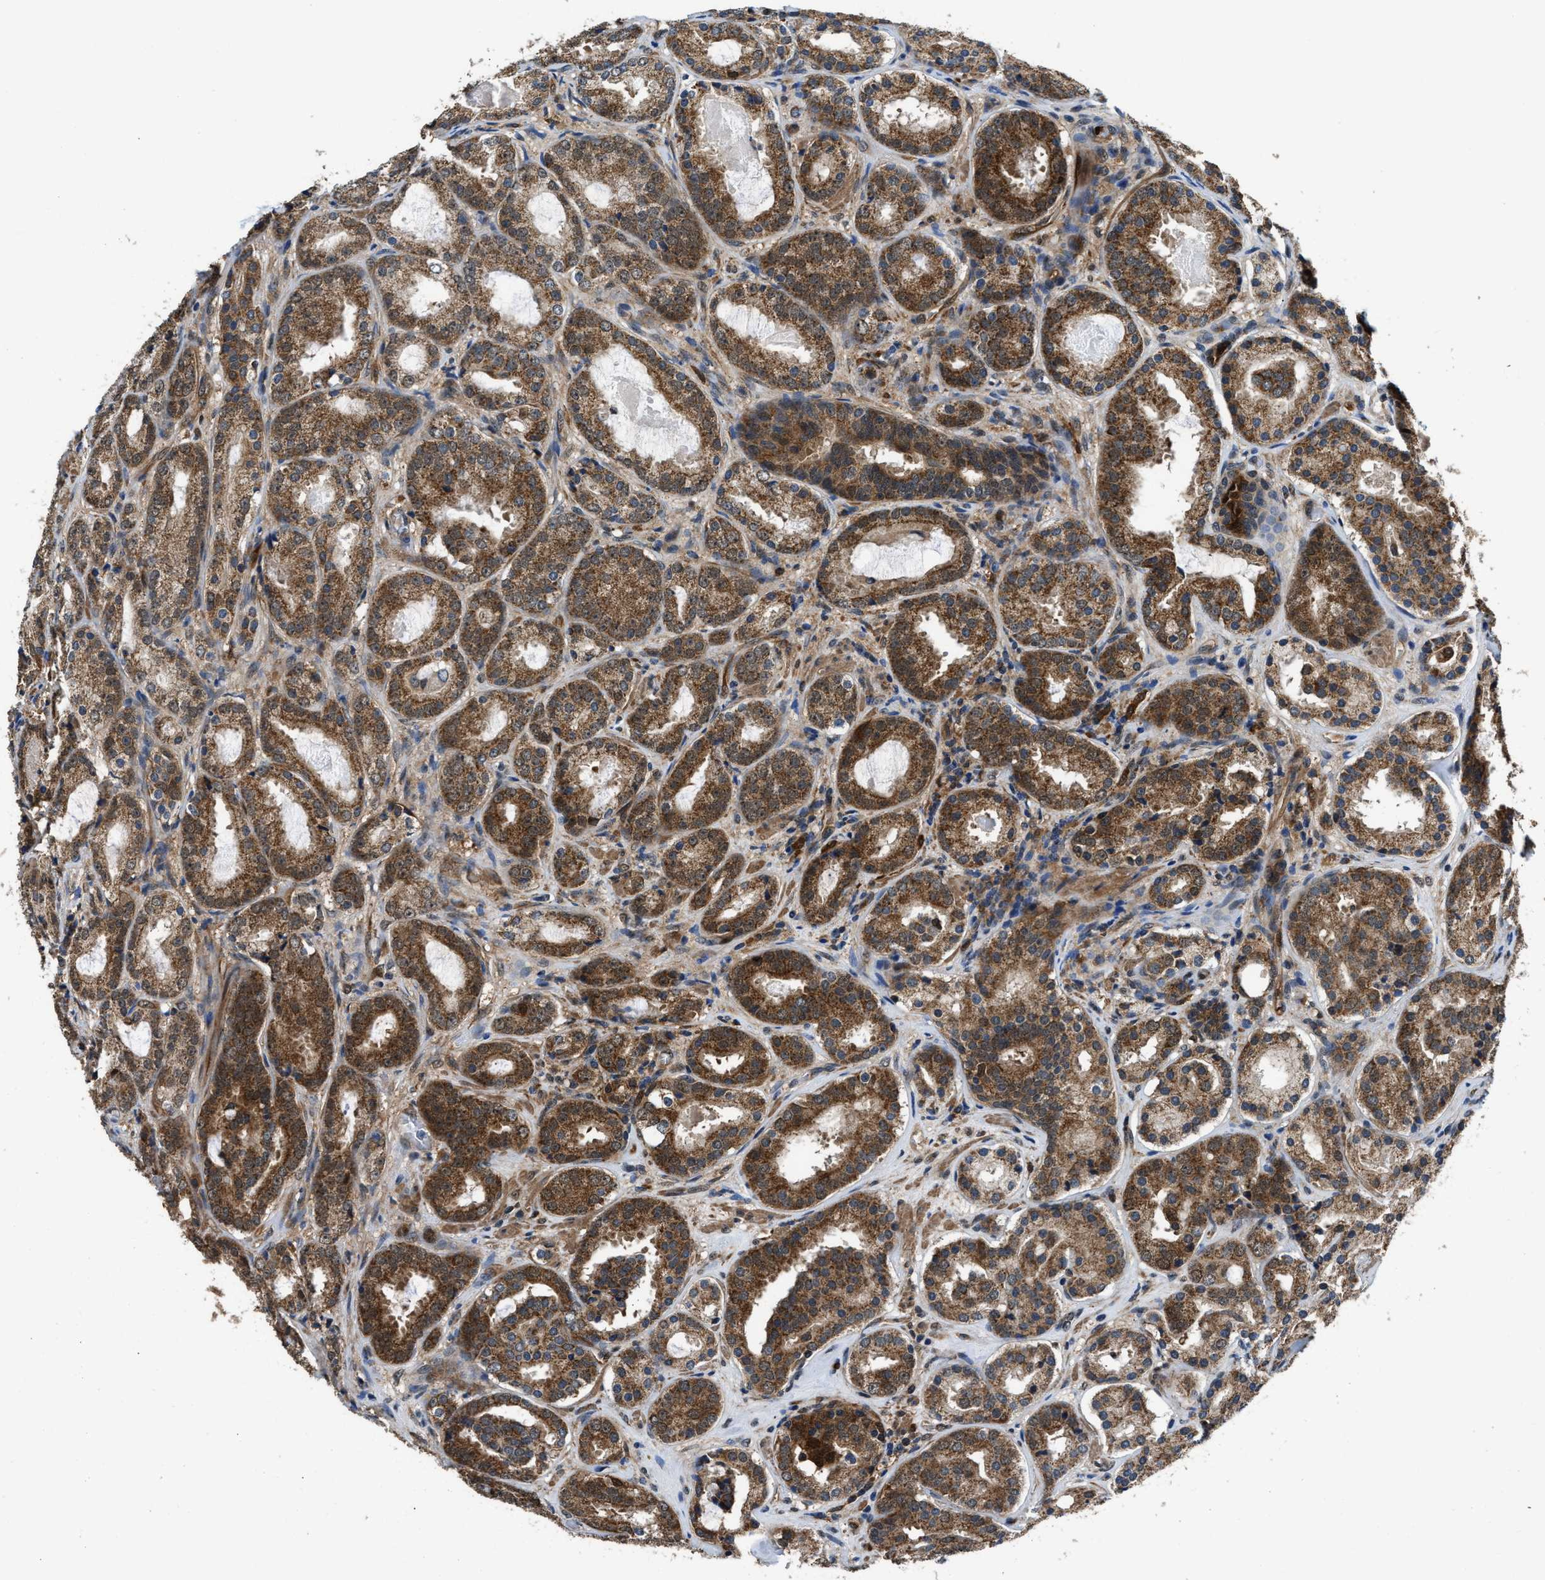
{"staining": {"intensity": "strong", "quantity": ">75%", "location": "cytoplasmic/membranous"}, "tissue": "prostate cancer", "cell_type": "Tumor cells", "image_type": "cancer", "snomed": [{"axis": "morphology", "description": "Adenocarcinoma, Low grade"}, {"axis": "topography", "description": "Prostate"}], "caption": "Prostate cancer (low-grade adenocarcinoma) stained with DAB (3,3'-diaminobenzidine) IHC reveals high levels of strong cytoplasmic/membranous staining in about >75% of tumor cells. Ihc stains the protein of interest in brown and the nuclei are stained blue.", "gene": "PPA1", "patient": {"sex": "male", "age": 69}}